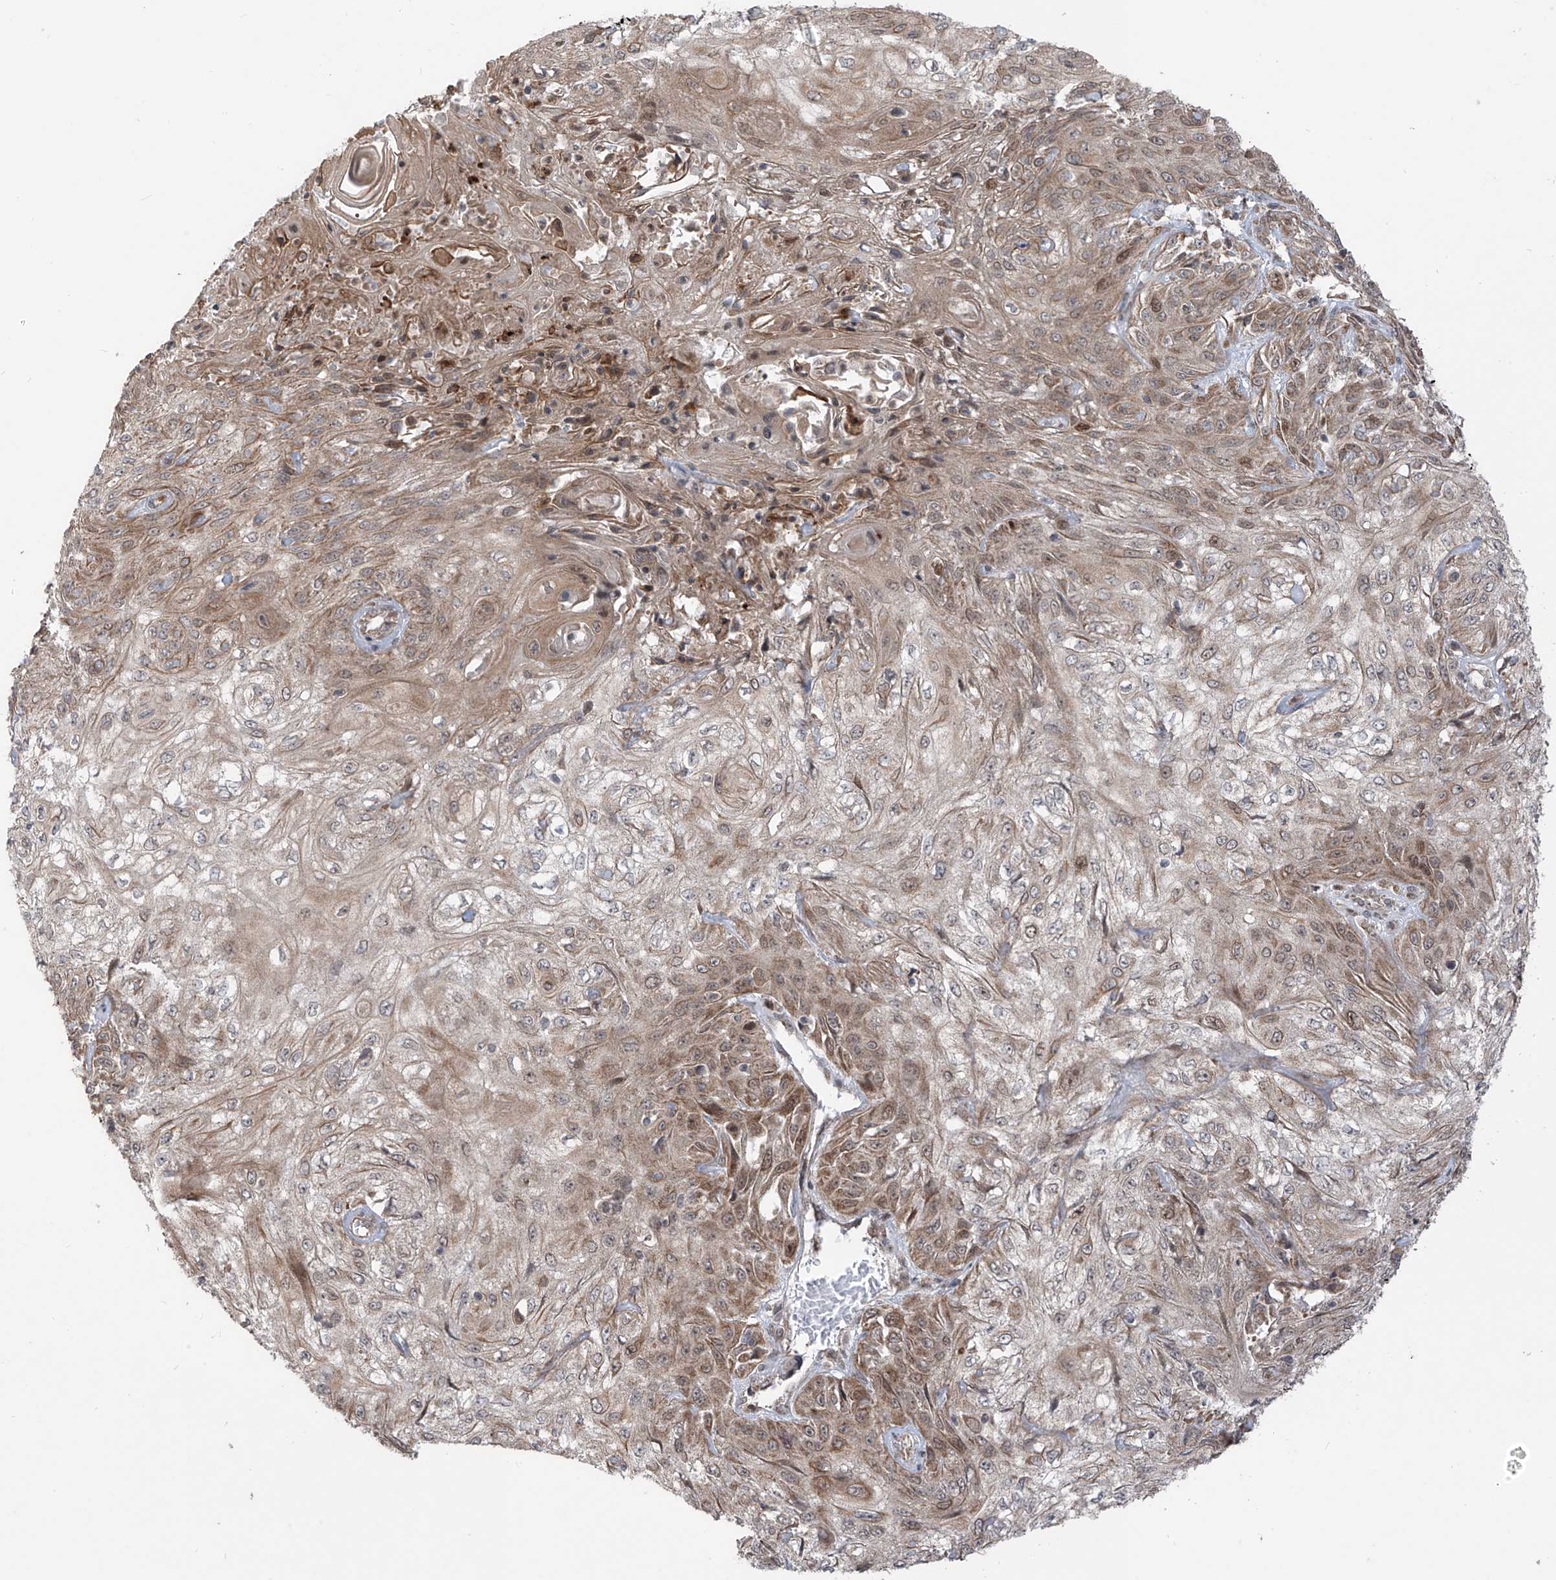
{"staining": {"intensity": "moderate", "quantity": "25%-75%", "location": "cytoplasmic/membranous"}, "tissue": "skin cancer", "cell_type": "Tumor cells", "image_type": "cancer", "snomed": [{"axis": "morphology", "description": "Squamous cell carcinoma, NOS"}, {"axis": "morphology", "description": "Squamous cell carcinoma, metastatic, NOS"}, {"axis": "topography", "description": "Skin"}, {"axis": "topography", "description": "Lymph node"}], "caption": "Protein expression by immunohistochemistry exhibits moderate cytoplasmic/membranous staining in about 25%-75% of tumor cells in squamous cell carcinoma (skin).", "gene": "PDE11A", "patient": {"sex": "male", "age": 75}}